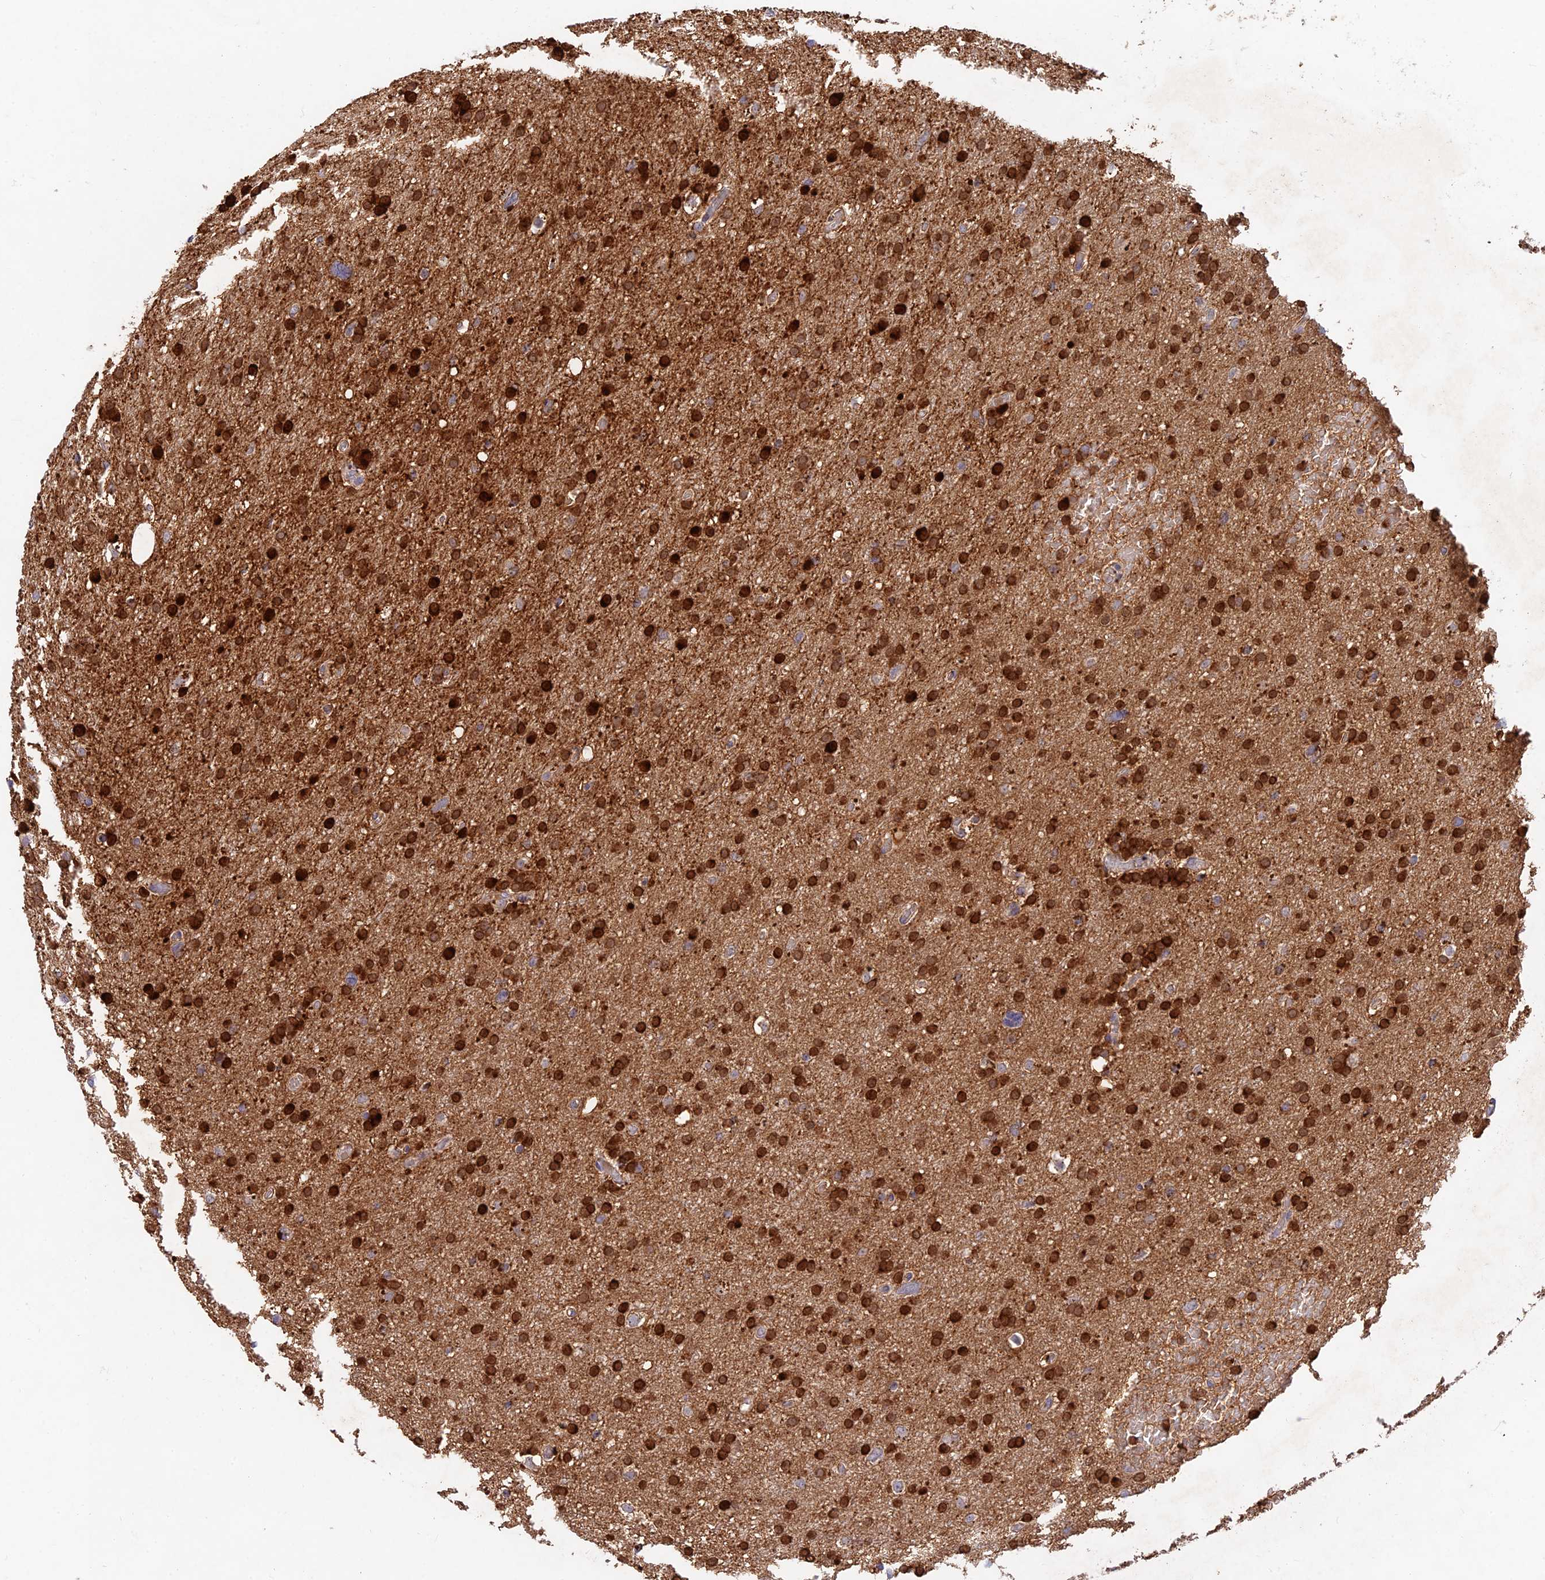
{"staining": {"intensity": "strong", "quantity": ">75%", "location": "cytoplasmic/membranous"}, "tissue": "glioma", "cell_type": "Tumor cells", "image_type": "cancer", "snomed": [{"axis": "morphology", "description": "Glioma, malignant, High grade"}, {"axis": "topography", "description": "Cerebral cortex"}], "caption": "The image shows a brown stain indicating the presence of a protein in the cytoplasmic/membranous of tumor cells in high-grade glioma (malignant).", "gene": "ACSM5", "patient": {"sex": "female", "age": 36}}